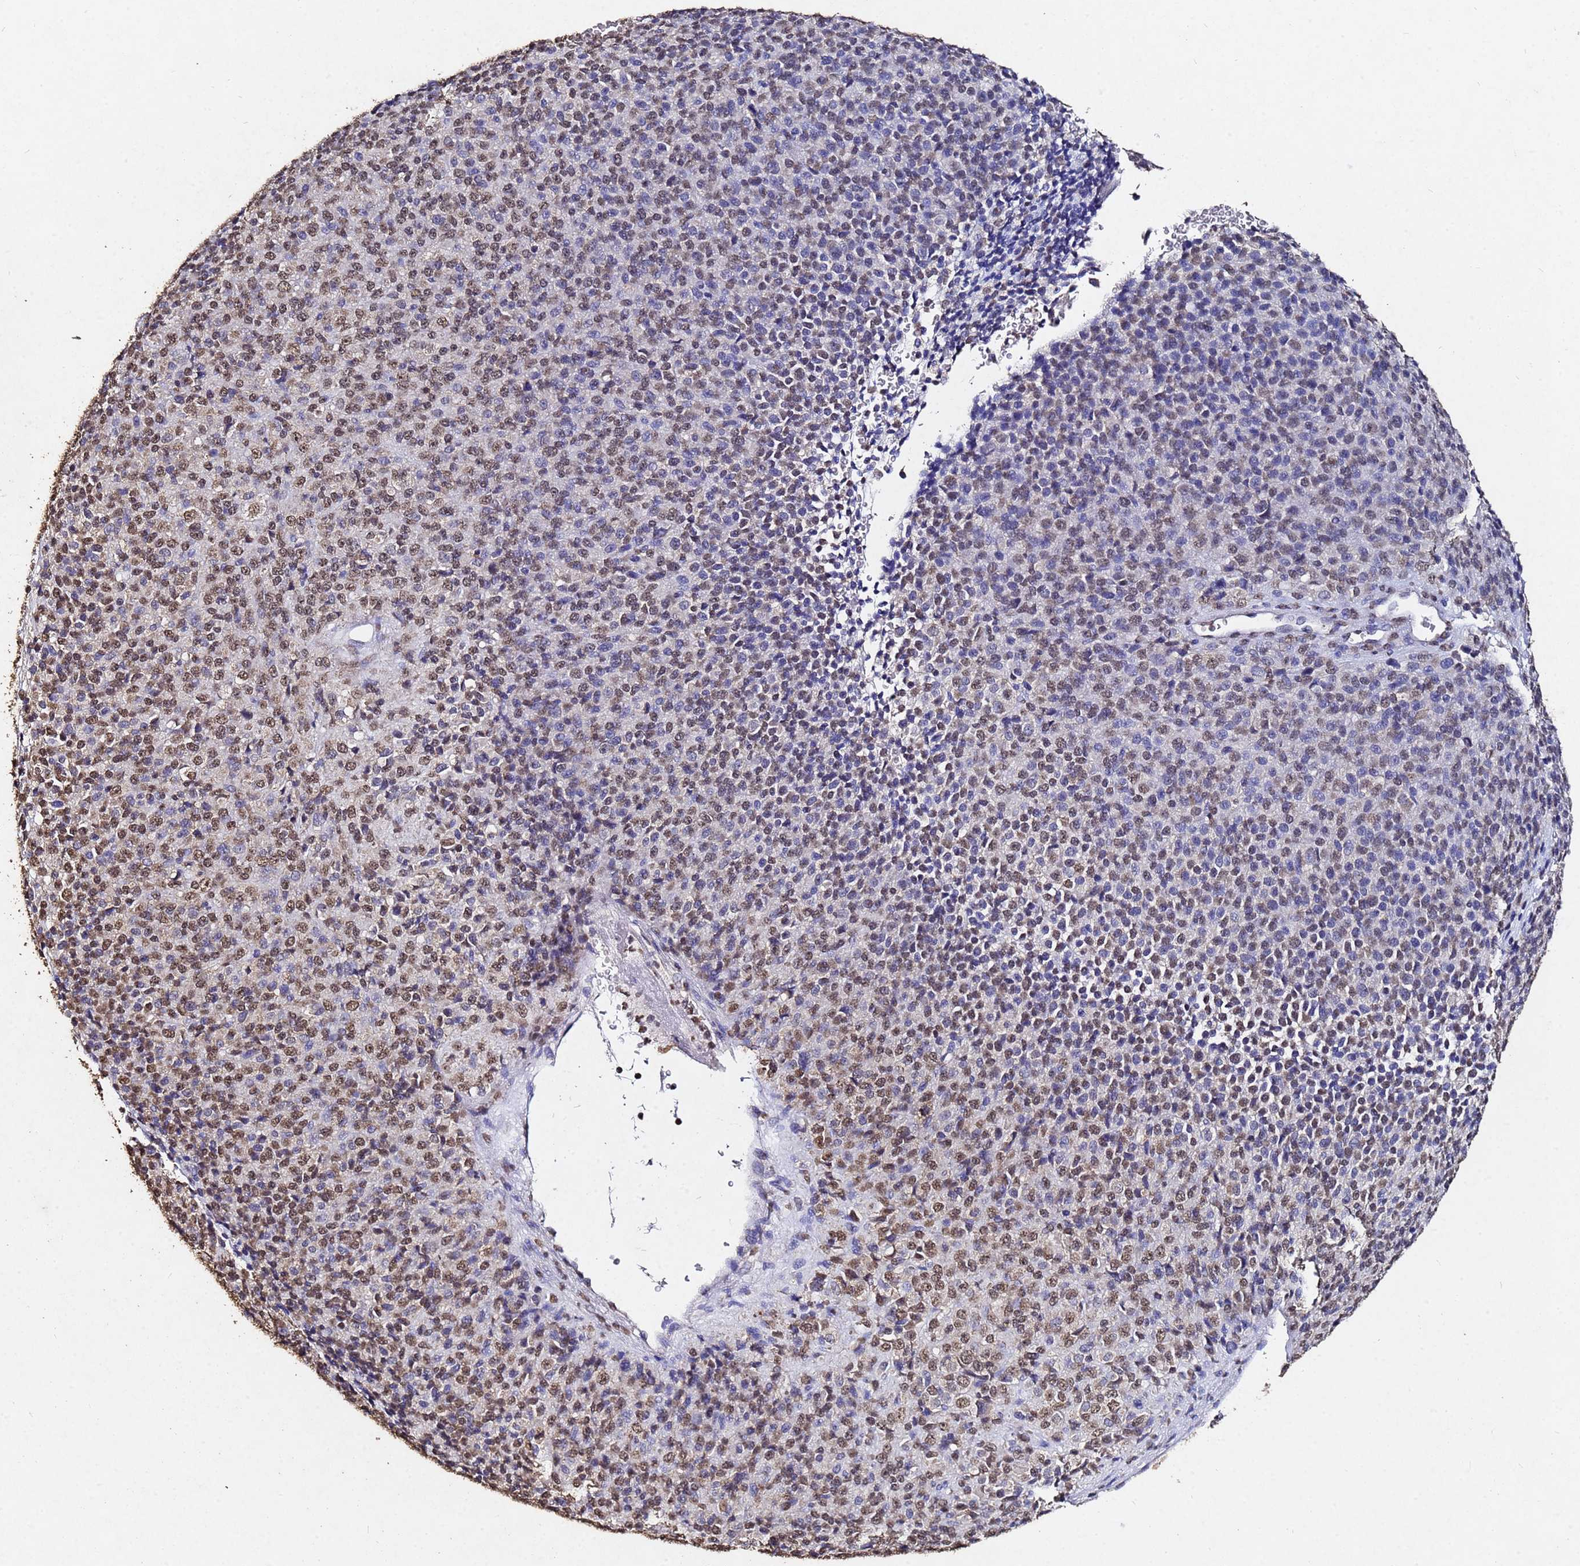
{"staining": {"intensity": "moderate", "quantity": "25%-75%", "location": "nuclear"}, "tissue": "melanoma", "cell_type": "Tumor cells", "image_type": "cancer", "snomed": [{"axis": "morphology", "description": "Malignant melanoma, Metastatic site"}, {"axis": "topography", "description": "Brain"}], "caption": "A photomicrograph showing moderate nuclear expression in approximately 25%-75% of tumor cells in melanoma, as visualized by brown immunohistochemical staining.", "gene": "MYOCD", "patient": {"sex": "female", "age": 56}}